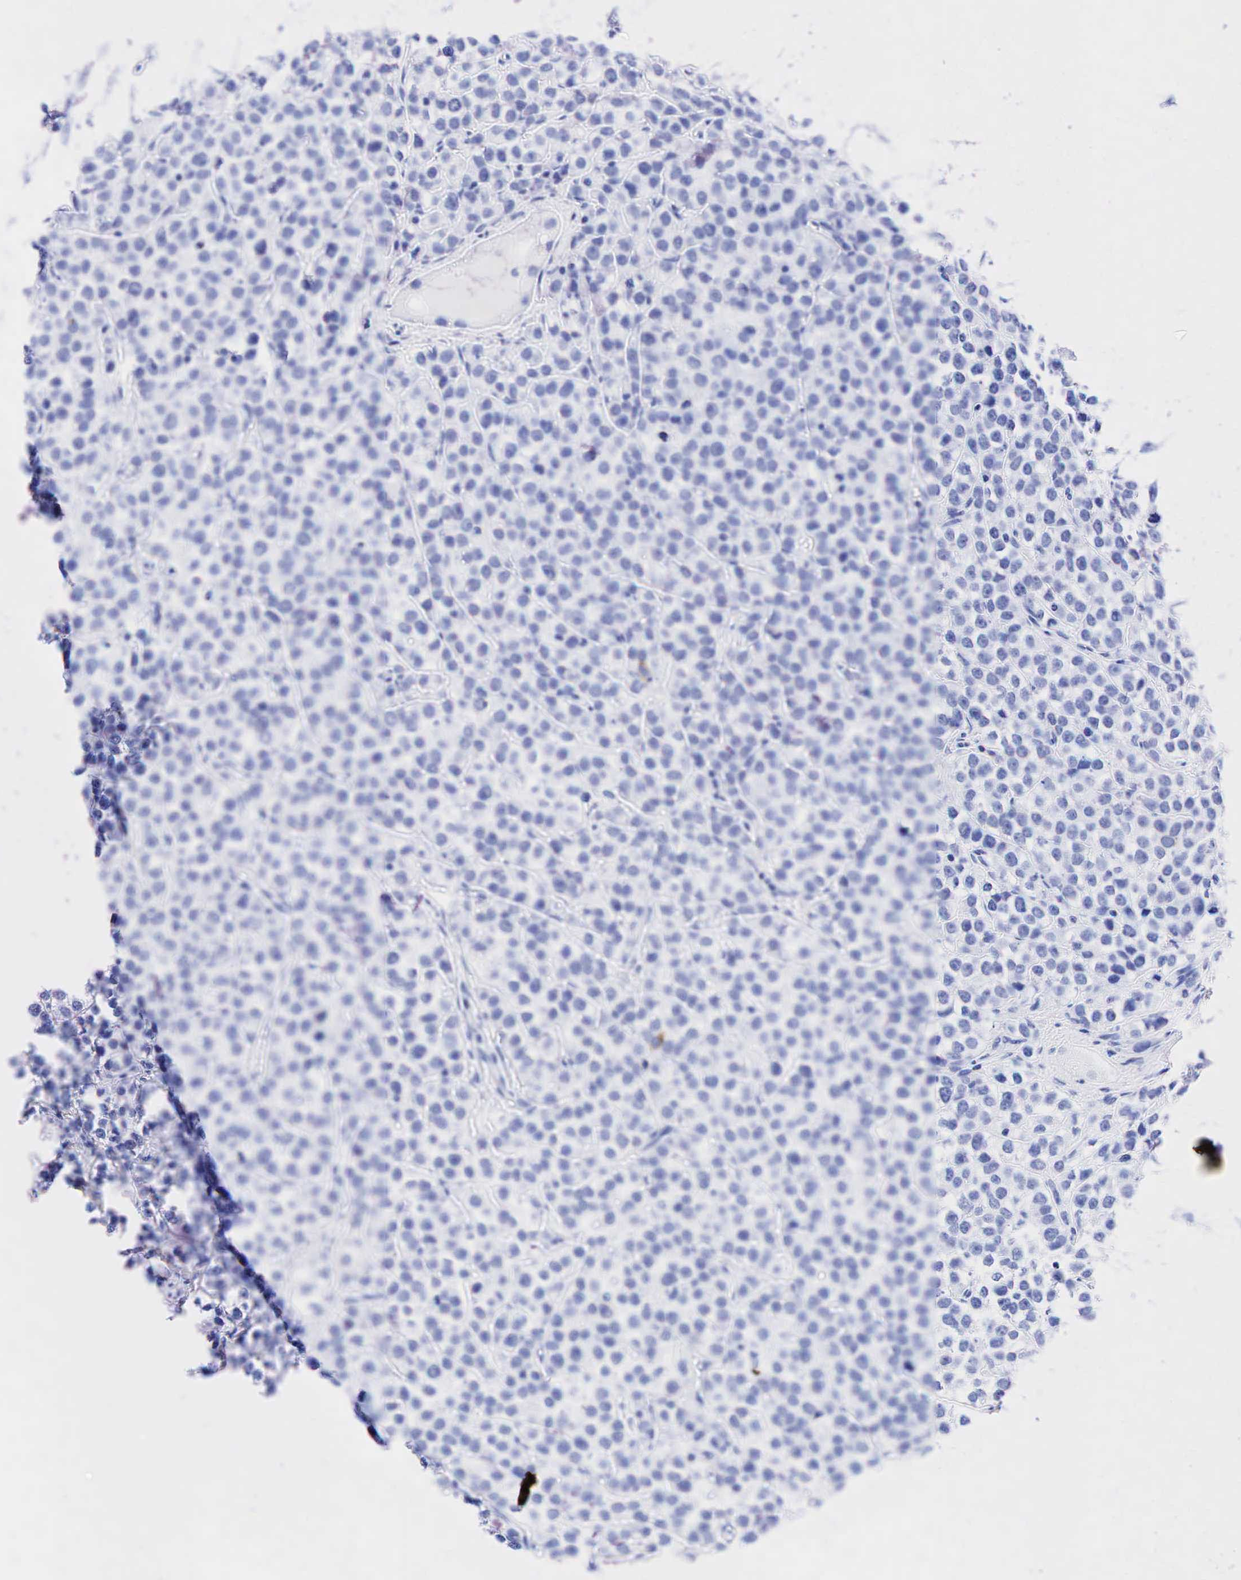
{"staining": {"intensity": "negative", "quantity": "none", "location": "none"}, "tissue": "testis cancer", "cell_type": "Tumor cells", "image_type": "cancer", "snomed": [{"axis": "morphology", "description": "Seminoma, NOS"}, {"axis": "topography", "description": "Testis"}], "caption": "The IHC photomicrograph has no significant positivity in tumor cells of testis seminoma tissue.", "gene": "KRT19", "patient": {"sex": "male", "age": 25}}